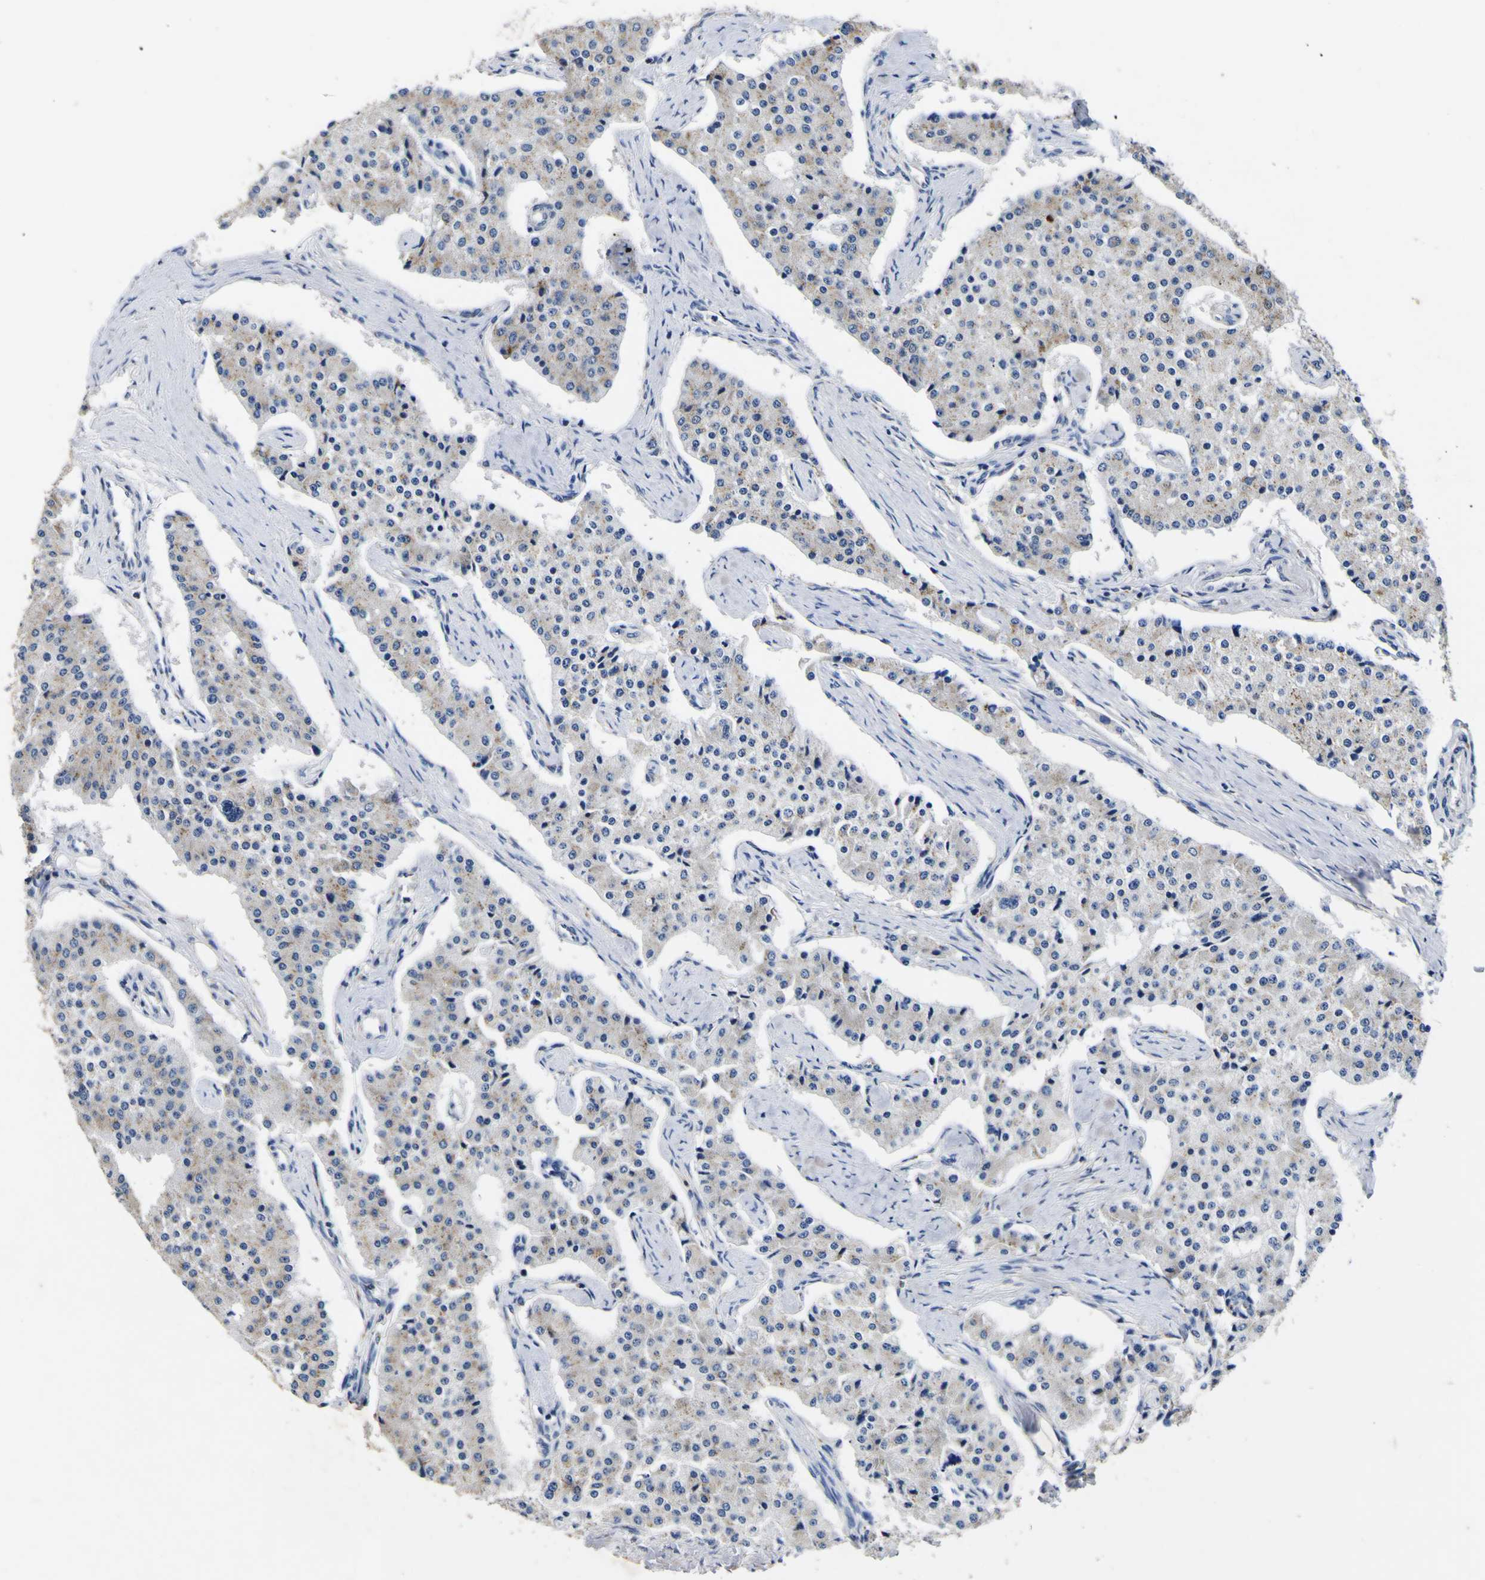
{"staining": {"intensity": "weak", "quantity": "25%-75%", "location": "cytoplasmic/membranous"}, "tissue": "carcinoid", "cell_type": "Tumor cells", "image_type": "cancer", "snomed": [{"axis": "morphology", "description": "Carcinoid, malignant, NOS"}, {"axis": "topography", "description": "Colon"}], "caption": "Immunohistochemical staining of human carcinoid shows low levels of weak cytoplasmic/membranous expression in approximately 25%-75% of tumor cells. The protein is shown in brown color, while the nuclei are stained blue.", "gene": "COA1", "patient": {"sex": "female", "age": 52}}